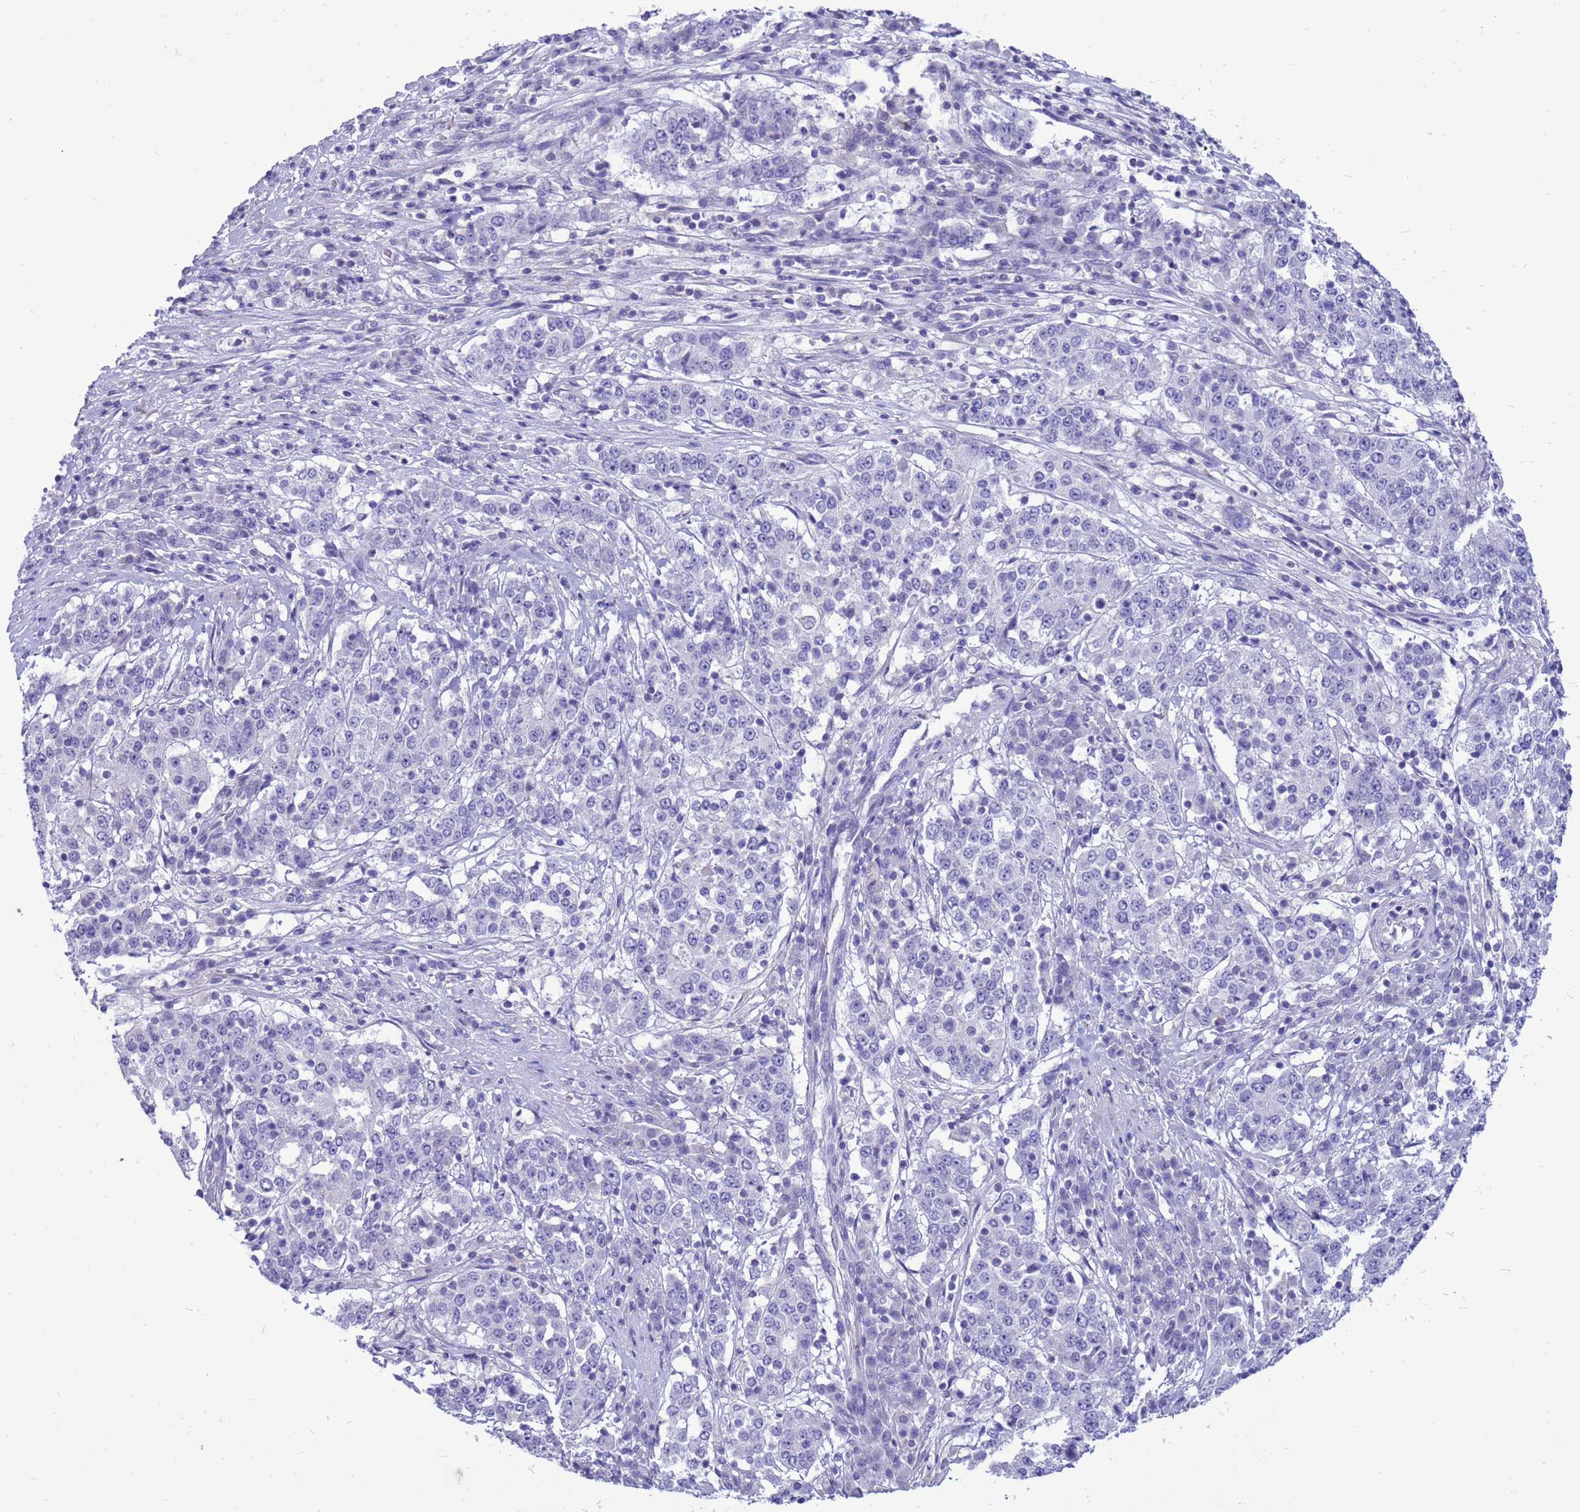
{"staining": {"intensity": "negative", "quantity": "none", "location": "none"}, "tissue": "stomach cancer", "cell_type": "Tumor cells", "image_type": "cancer", "snomed": [{"axis": "morphology", "description": "Adenocarcinoma, NOS"}, {"axis": "topography", "description": "Stomach"}], "caption": "Protein analysis of stomach cancer demonstrates no significant staining in tumor cells.", "gene": "PDE10A", "patient": {"sex": "male", "age": 59}}